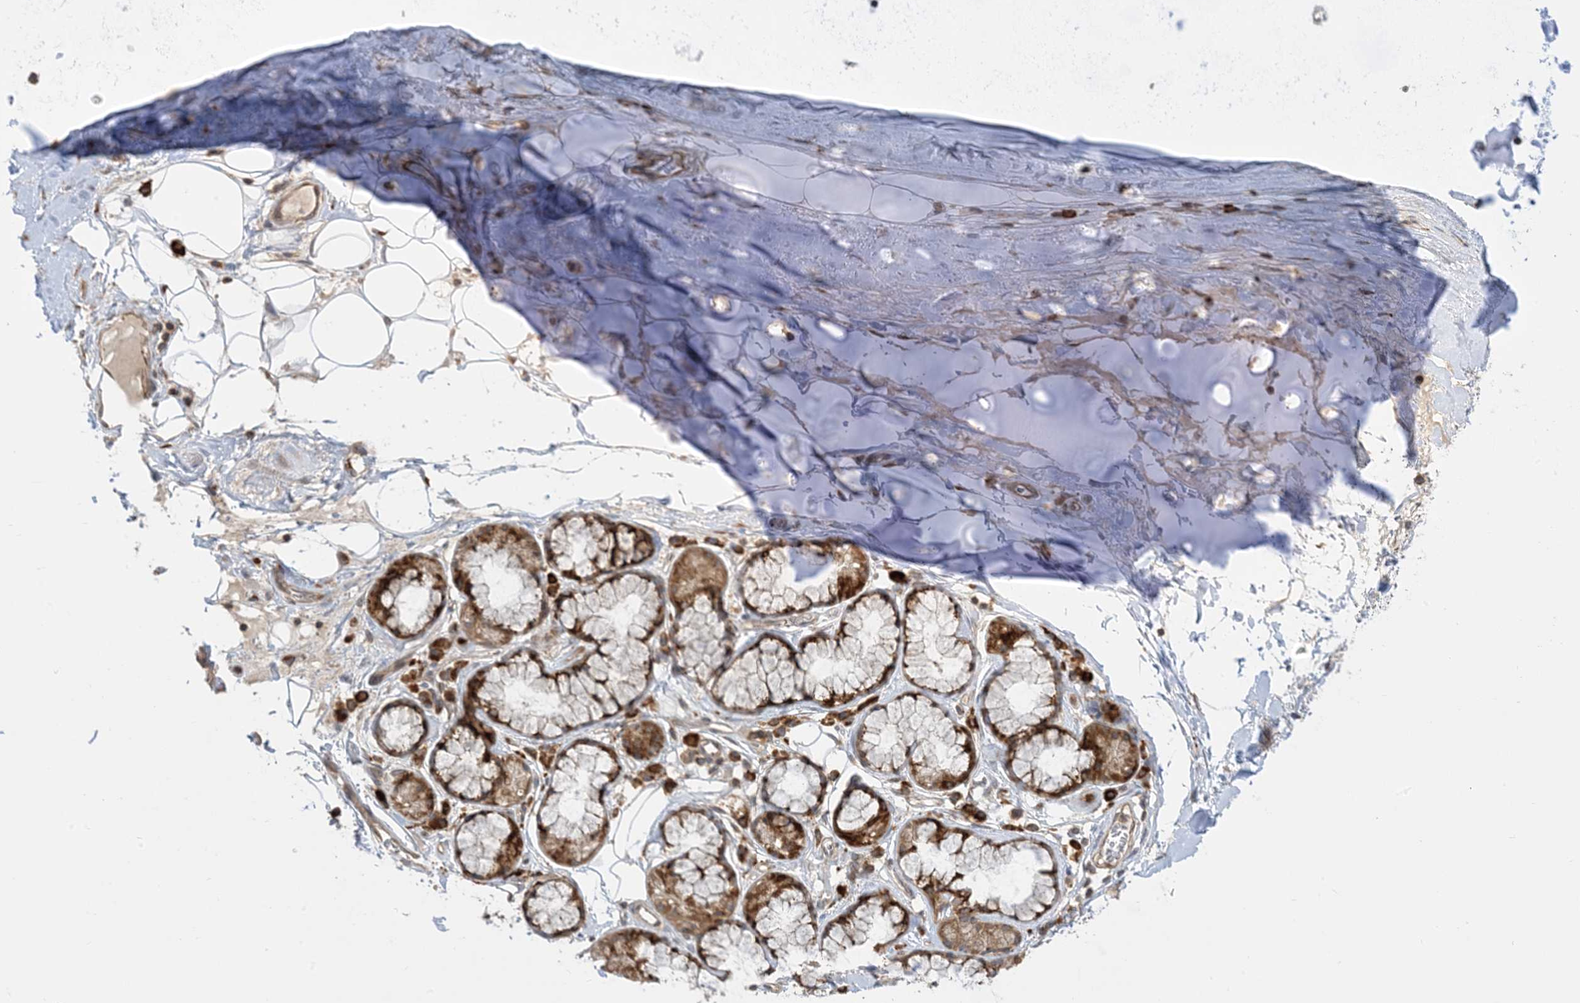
{"staining": {"intensity": "weak", "quantity": "25%-75%", "location": "cytoplasmic/membranous"}, "tissue": "adipose tissue", "cell_type": "Adipocytes", "image_type": "normal", "snomed": [{"axis": "morphology", "description": "Normal tissue, NOS"}, {"axis": "topography", "description": "Cartilage tissue"}], "caption": "Immunohistochemical staining of normal human adipose tissue displays 25%-75% levels of weak cytoplasmic/membranous protein positivity in about 25%-75% of adipocytes.", "gene": "METTL21A", "patient": {"sex": "female", "age": 63}}